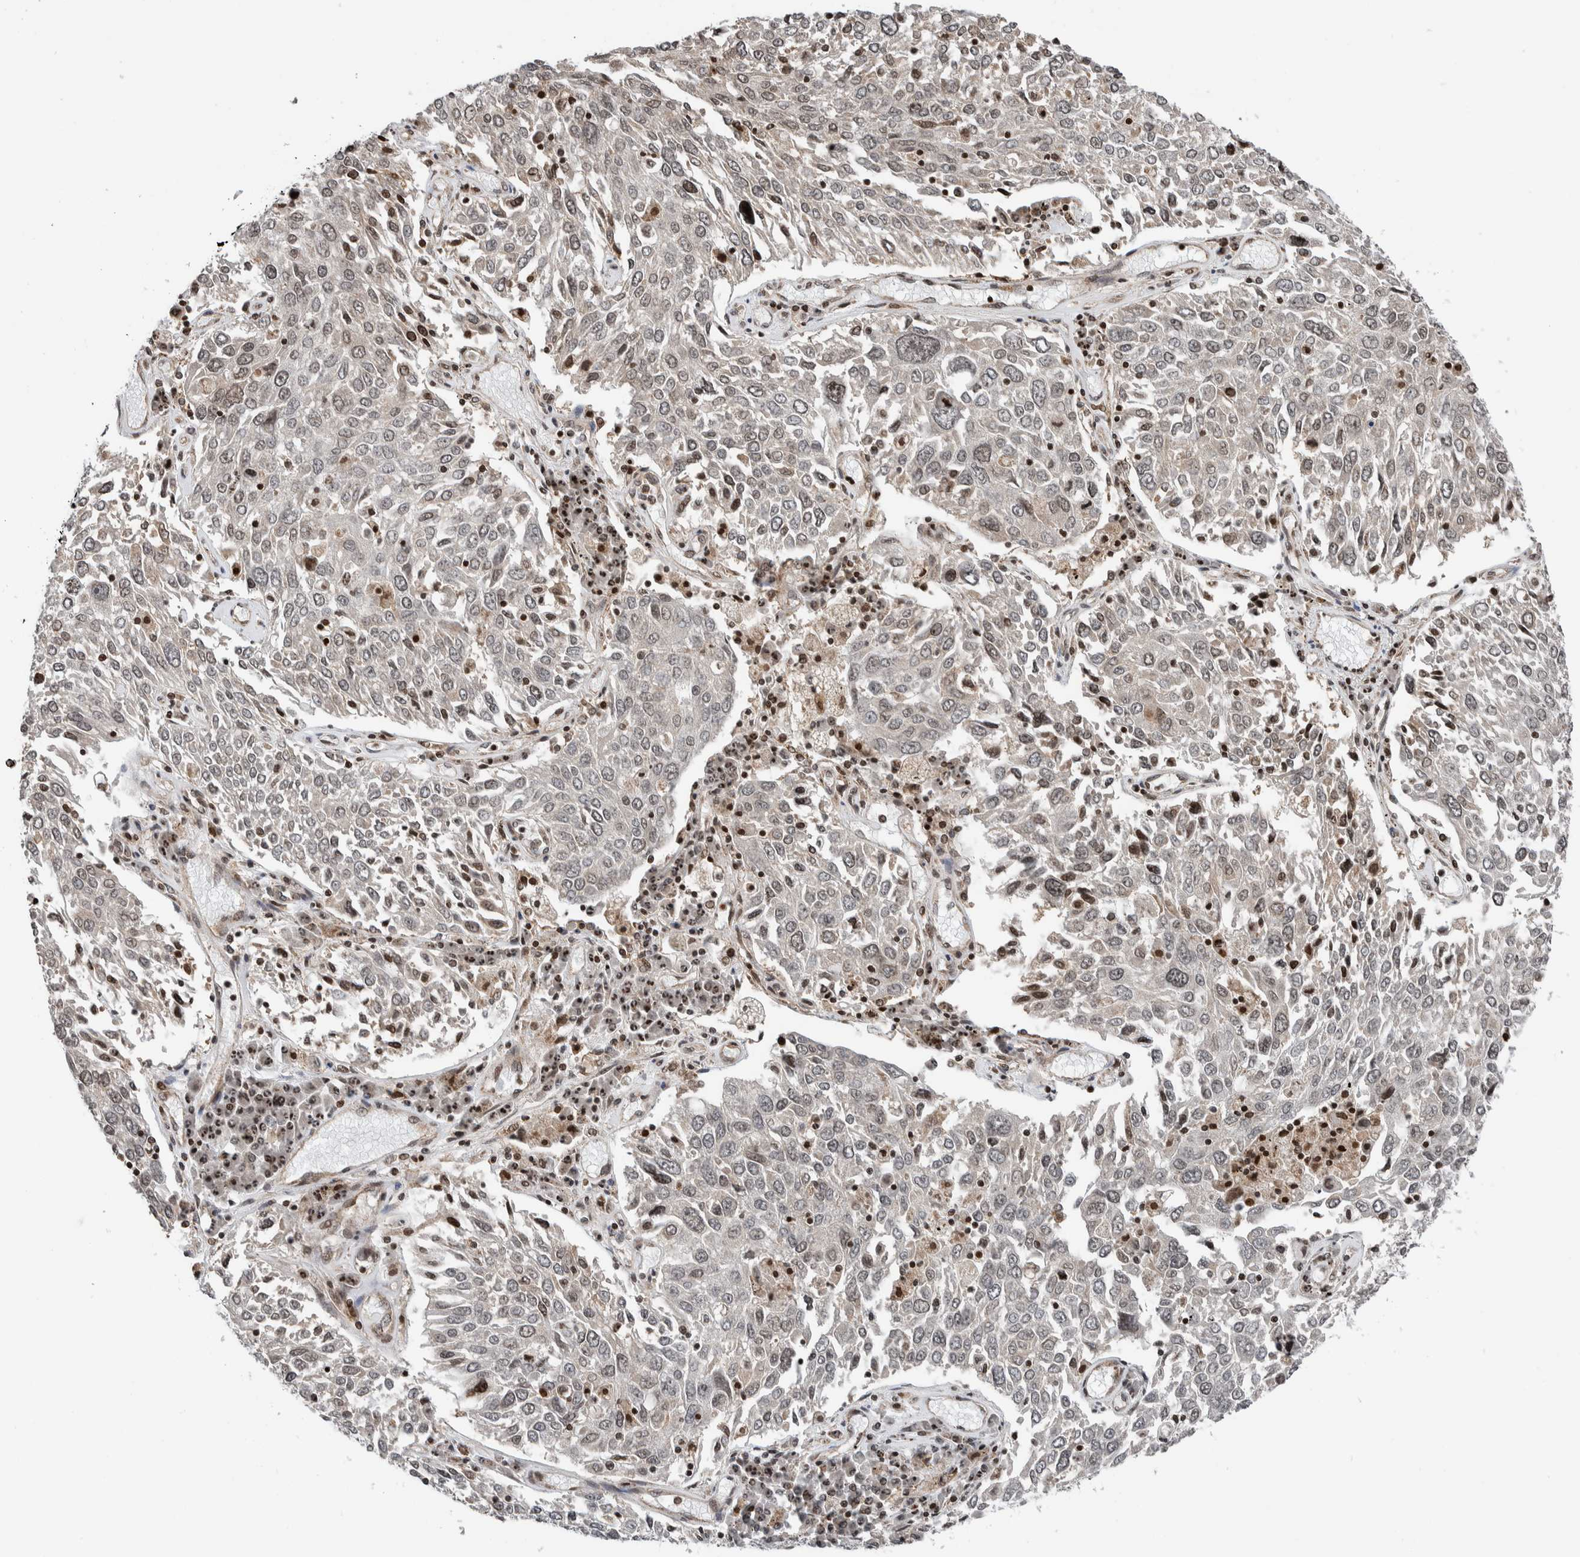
{"staining": {"intensity": "weak", "quantity": "25%-75%", "location": "nuclear"}, "tissue": "lung cancer", "cell_type": "Tumor cells", "image_type": "cancer", "snomed": [{"axis": "morphology", "description": "Squamous cell carcinoma, NOS"}, {"axis": "topography", "description": "Lung"}], "caption": "Weak nuclear protein positivity is appreciated in approximately 25%-75% of tumor cells in squamous cell carcinoma (lung).", "gene": "NPLOC4", "patient": {"sex": "male", "age": 65}}